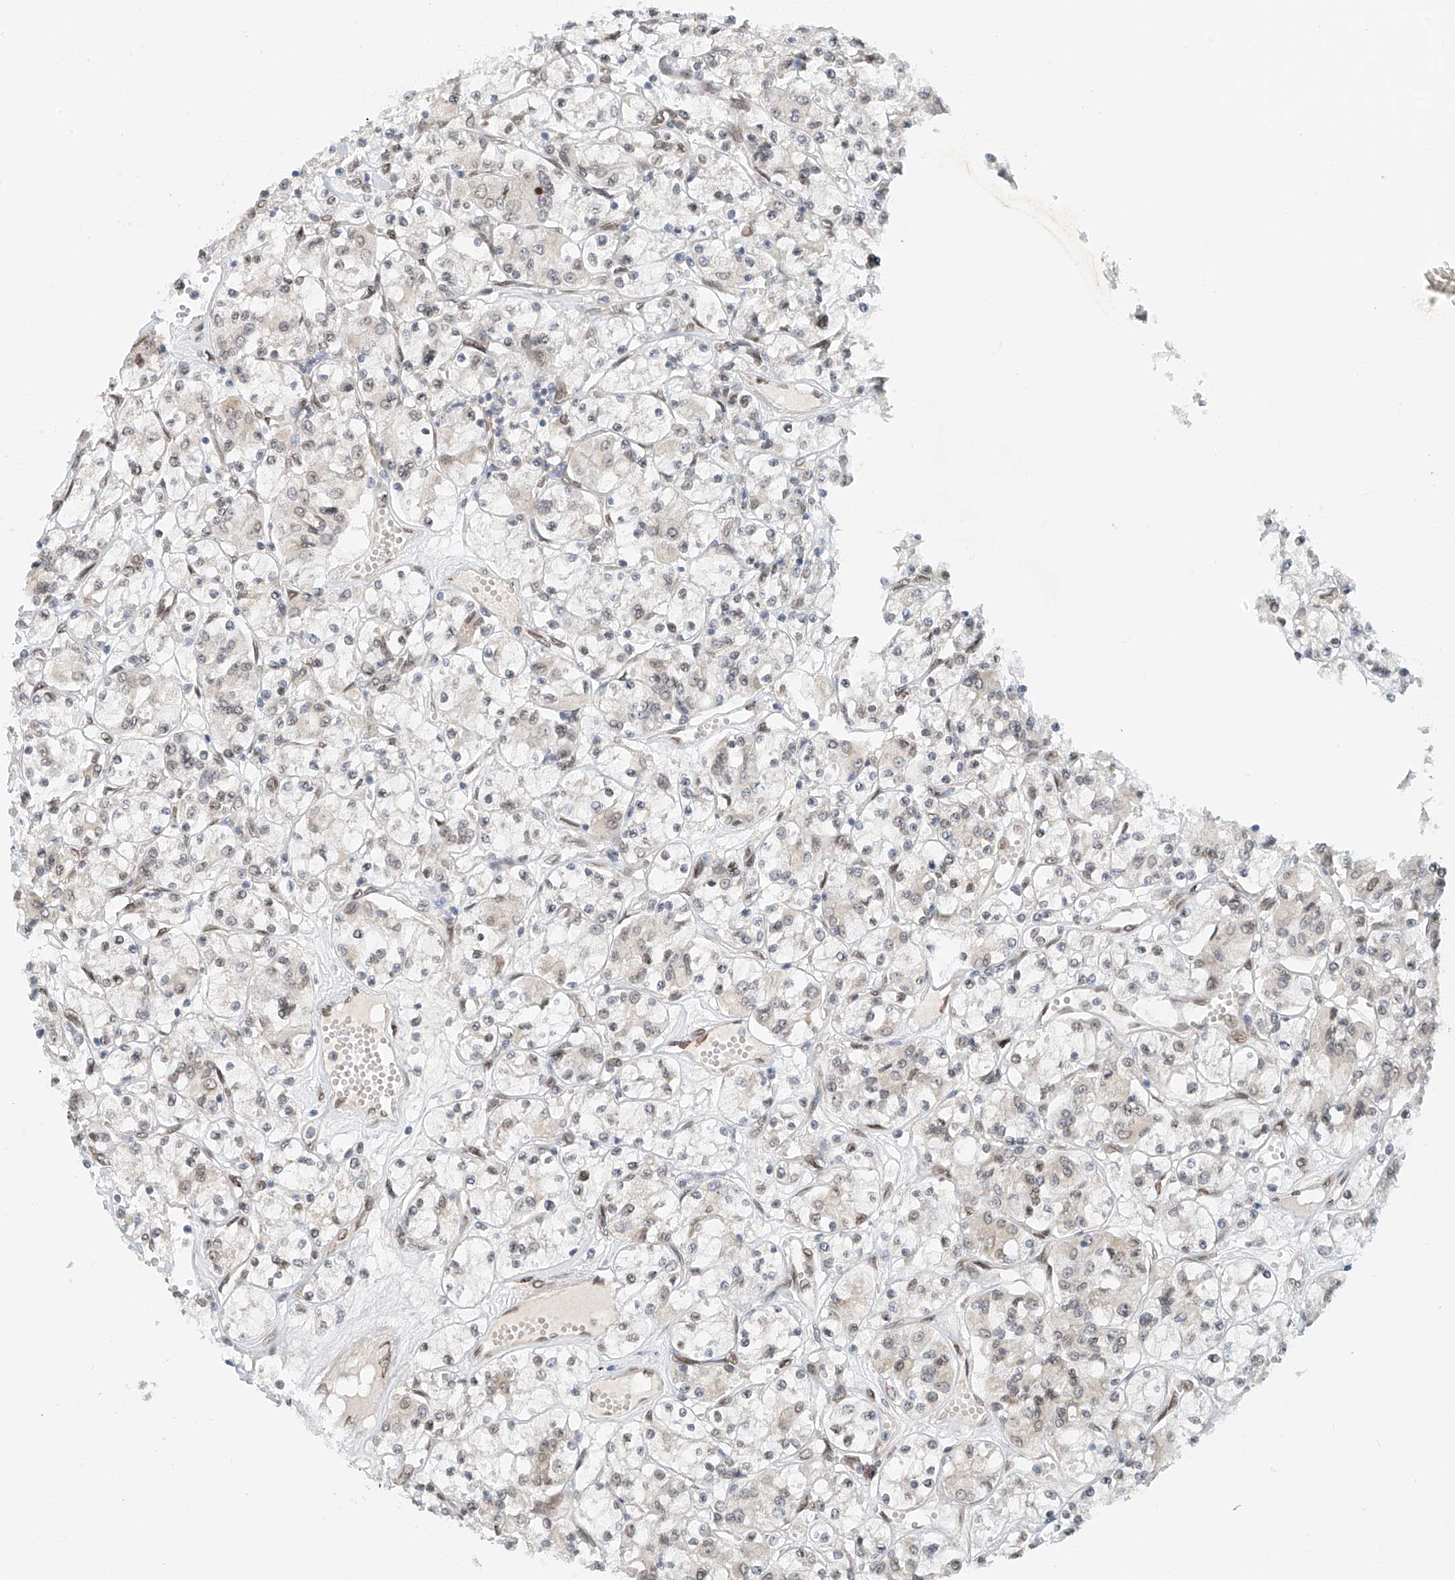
{"staining": {"intensity": "negative", "quantity": "none", "location": "none"}, "tissue": "renal cancer", "cell_type": "Tumor cells", "image_type": "cancer", "snomed": [{"axis": "morphology", "description": "Adenocarcinoma, NOS"}, {"axis": "topography", "description": "Kidney"}], "caption": "DAB (3,3'-diaminobenzidine) immunohistochemical staining of renal adenocarcinoma displays no significant positivity in tumor cells.", "gene": "STARD9", "patient": {"sex": "female", "age": 59}}